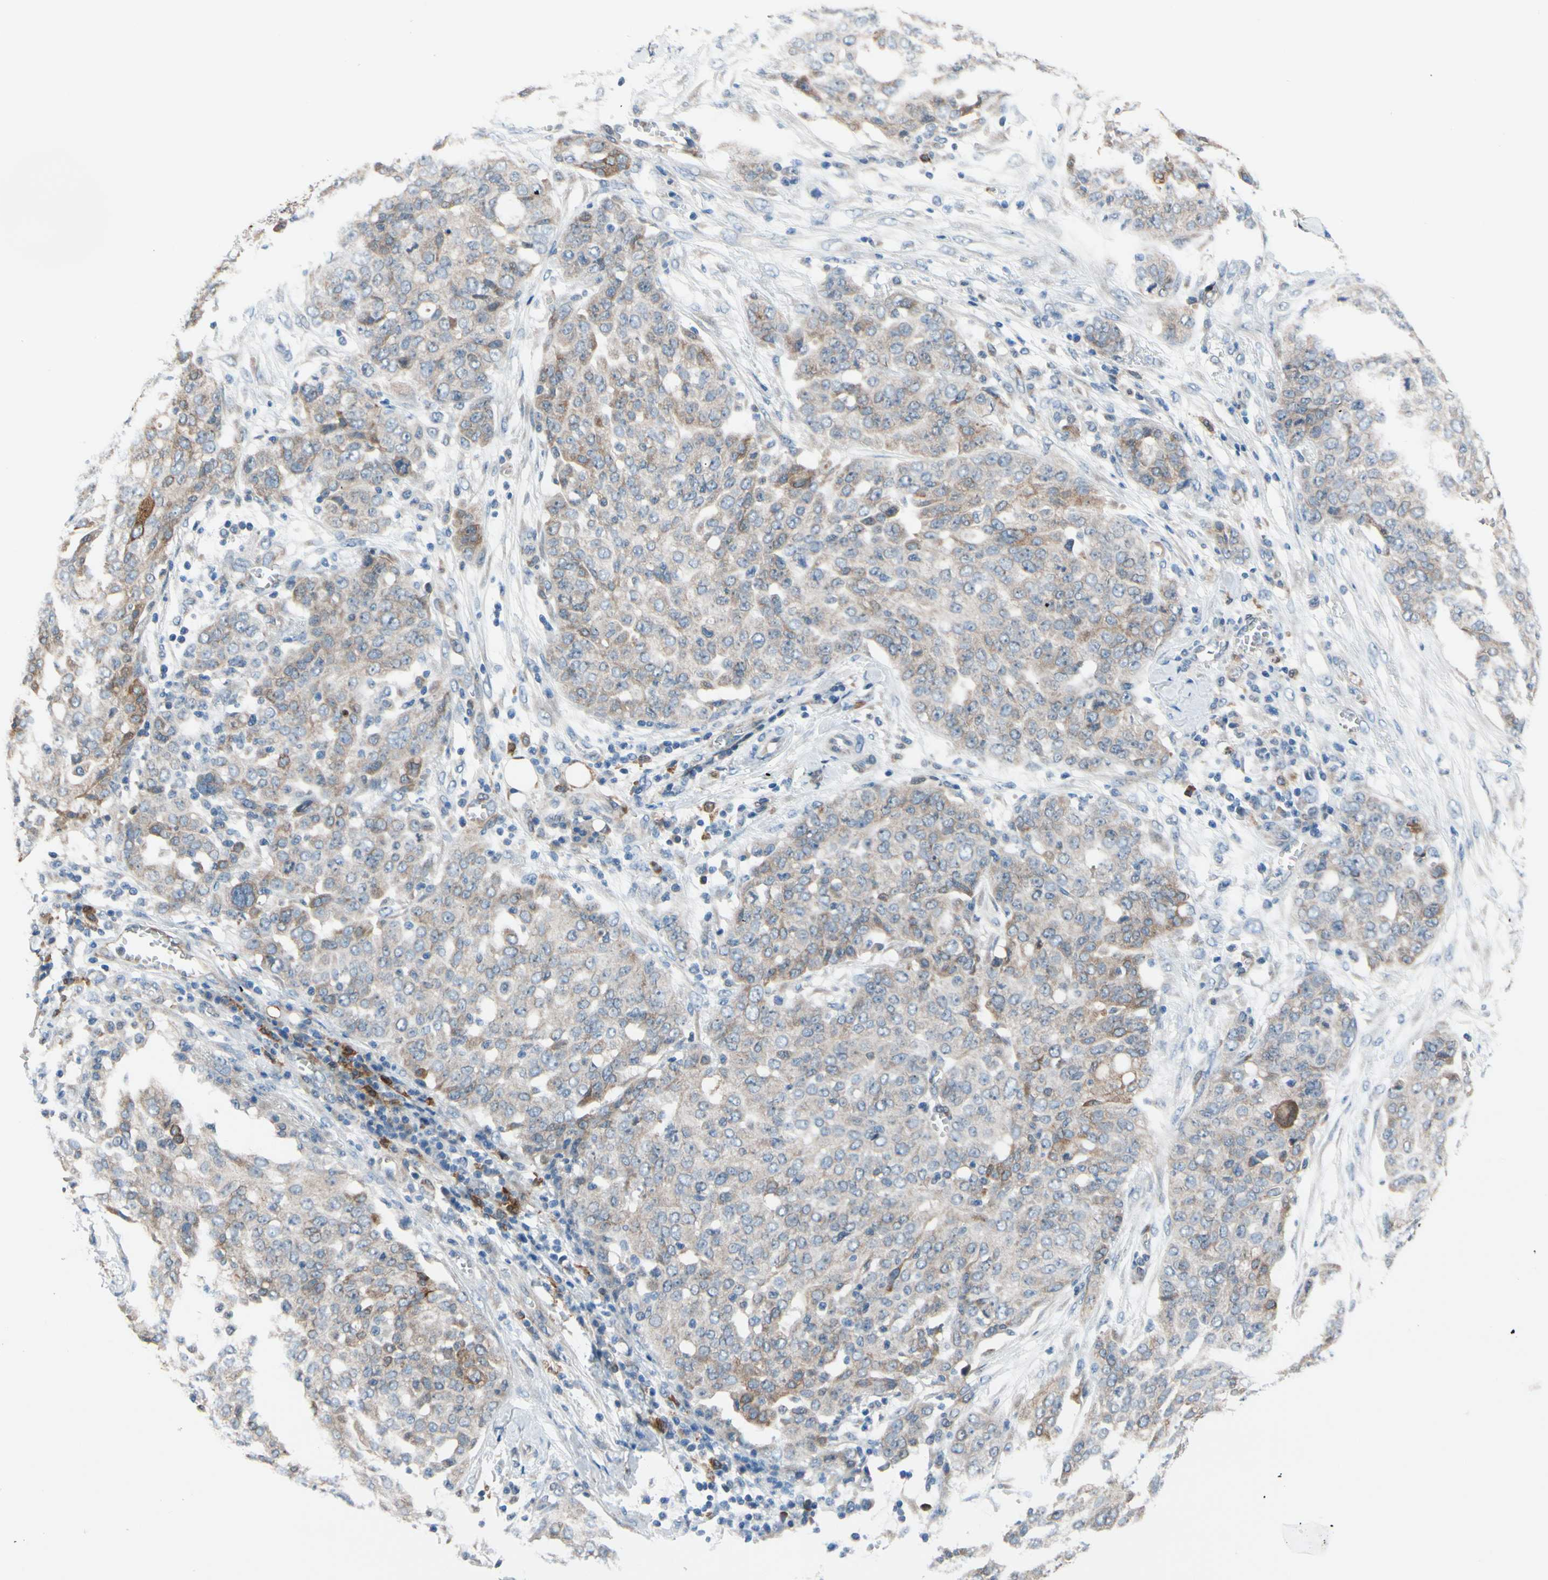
{"staining": {"intensity": "moderate", "quantity": "<25%", "location": "cytoplasmic/membranous"}, "tissue": "ovarian cancer", "cell_type": "Tumor cells", "image_type": "cancer", "snomed": [{"axis": "morphology", "description": "Cystadenocarcinoma, serous, NOS"}, {"axis": "topography", "description": "Soft tissue"}, {"axis": "topography", "description": "Ovary"}], "caption": "Immunohistochemical staining of ovarian cancer exhibits moderate cytoplasmic/membranous protein expression in approximately <25% of tumor cells.", "gene": "PRXL2A", "patient": {"sex": "female", "age": 57}}